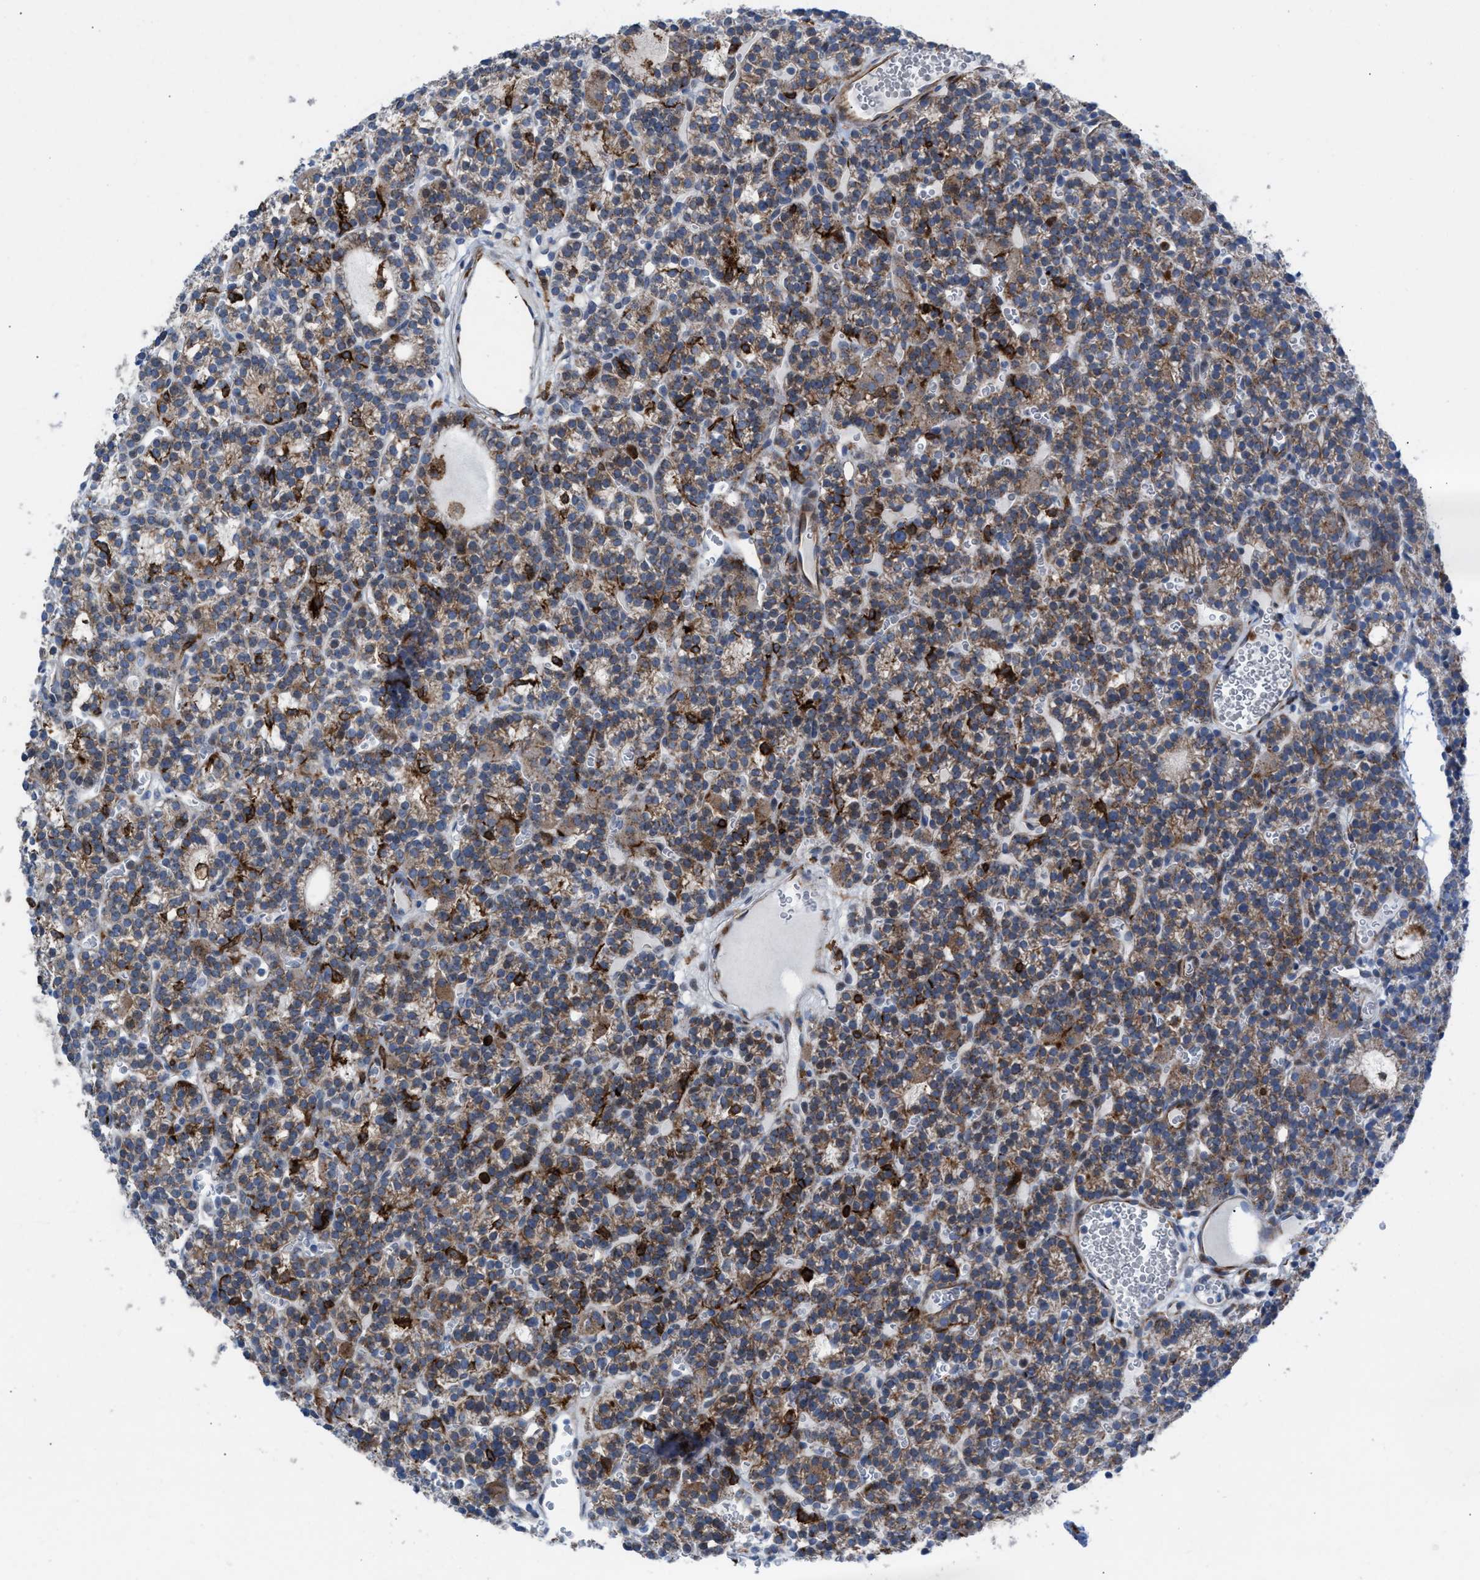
{"staining": {"intensity": "moderate", "quantity": ">75%", "location": "cytoplasmic/membranous"}, "tissue": "parathyroid gland", "cell_type": "Glandular cells", "image_type": "normal", "snomed": [{"axis": "morphology", "description": "Normal tissue, NOS"}, {"axis": "morphology", "description": "Adenoma, NOS"}, {"axis": "topography", "description": "Parathyroid gland"}], "caption": "IHC of normal parathyroid gland displays medium levels of moderate cytoplasmic/membranous positivity in about >75% of glandular cells.", "gene": "SLC47A1", "patient": {"sex": "female", "age": 58}}